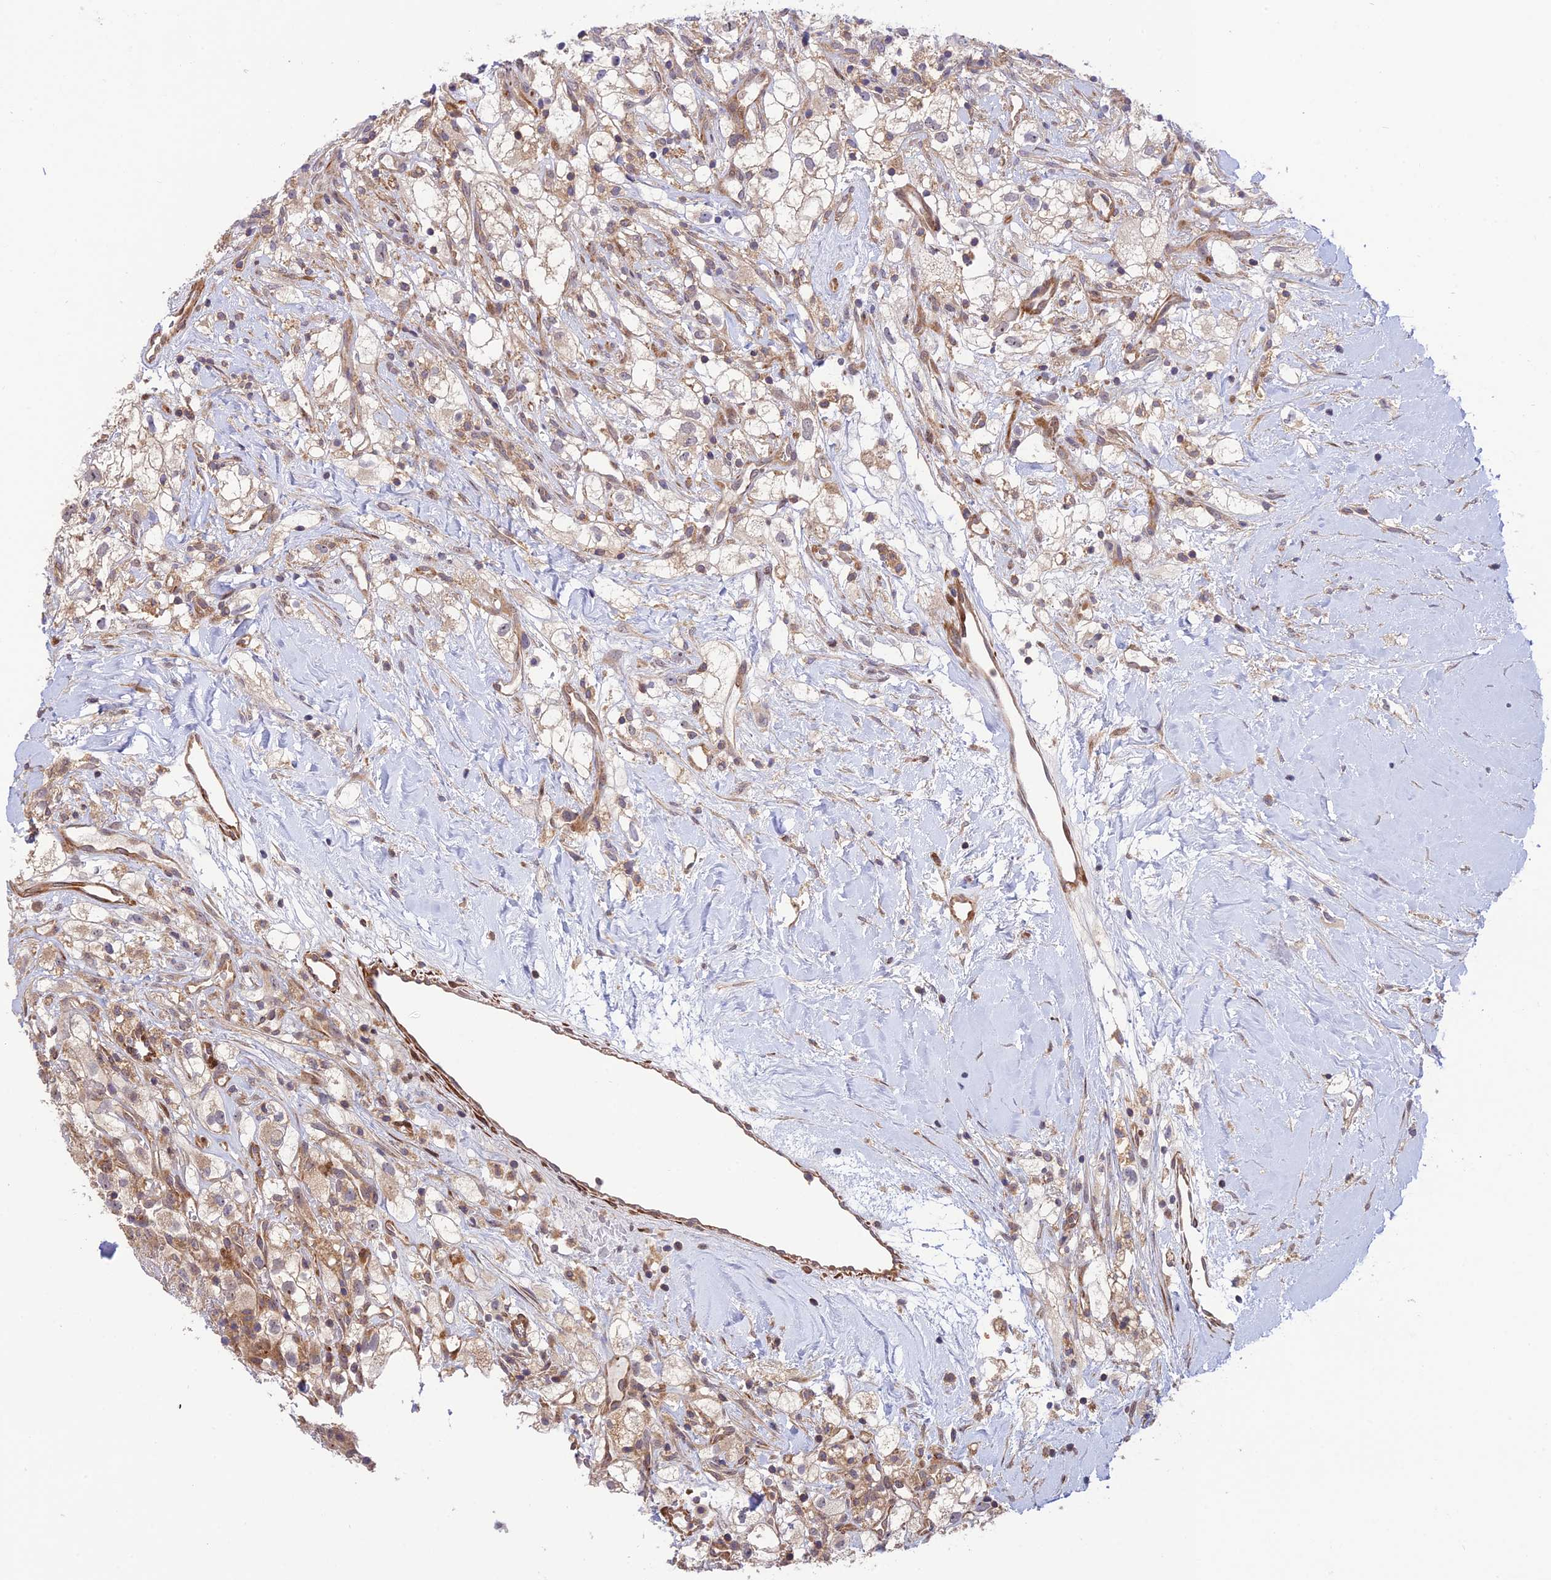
{"staining": {"intensity": "negative", "quantity": "none", "location": "none"}, "tissue": "renal cancer", "cell_type": "Tumor cells", "image_type": "cancer", "snomed": [{"axis": "morphology", "description": "Adenocarcinoma, NOS"}, {"axis": "topography", "description": "Kidney"}], "caption": "A histopathology image of human renal adenocarcinoma is negative for staining in tumor cells. The staining is performed using DAB (3,3'-diaminobenzidine) brown chromogen with nuclei counter-stained in using hematoxylin.", "gene": "ZNF584", "patient": {"sex": "male", "age": 59}}